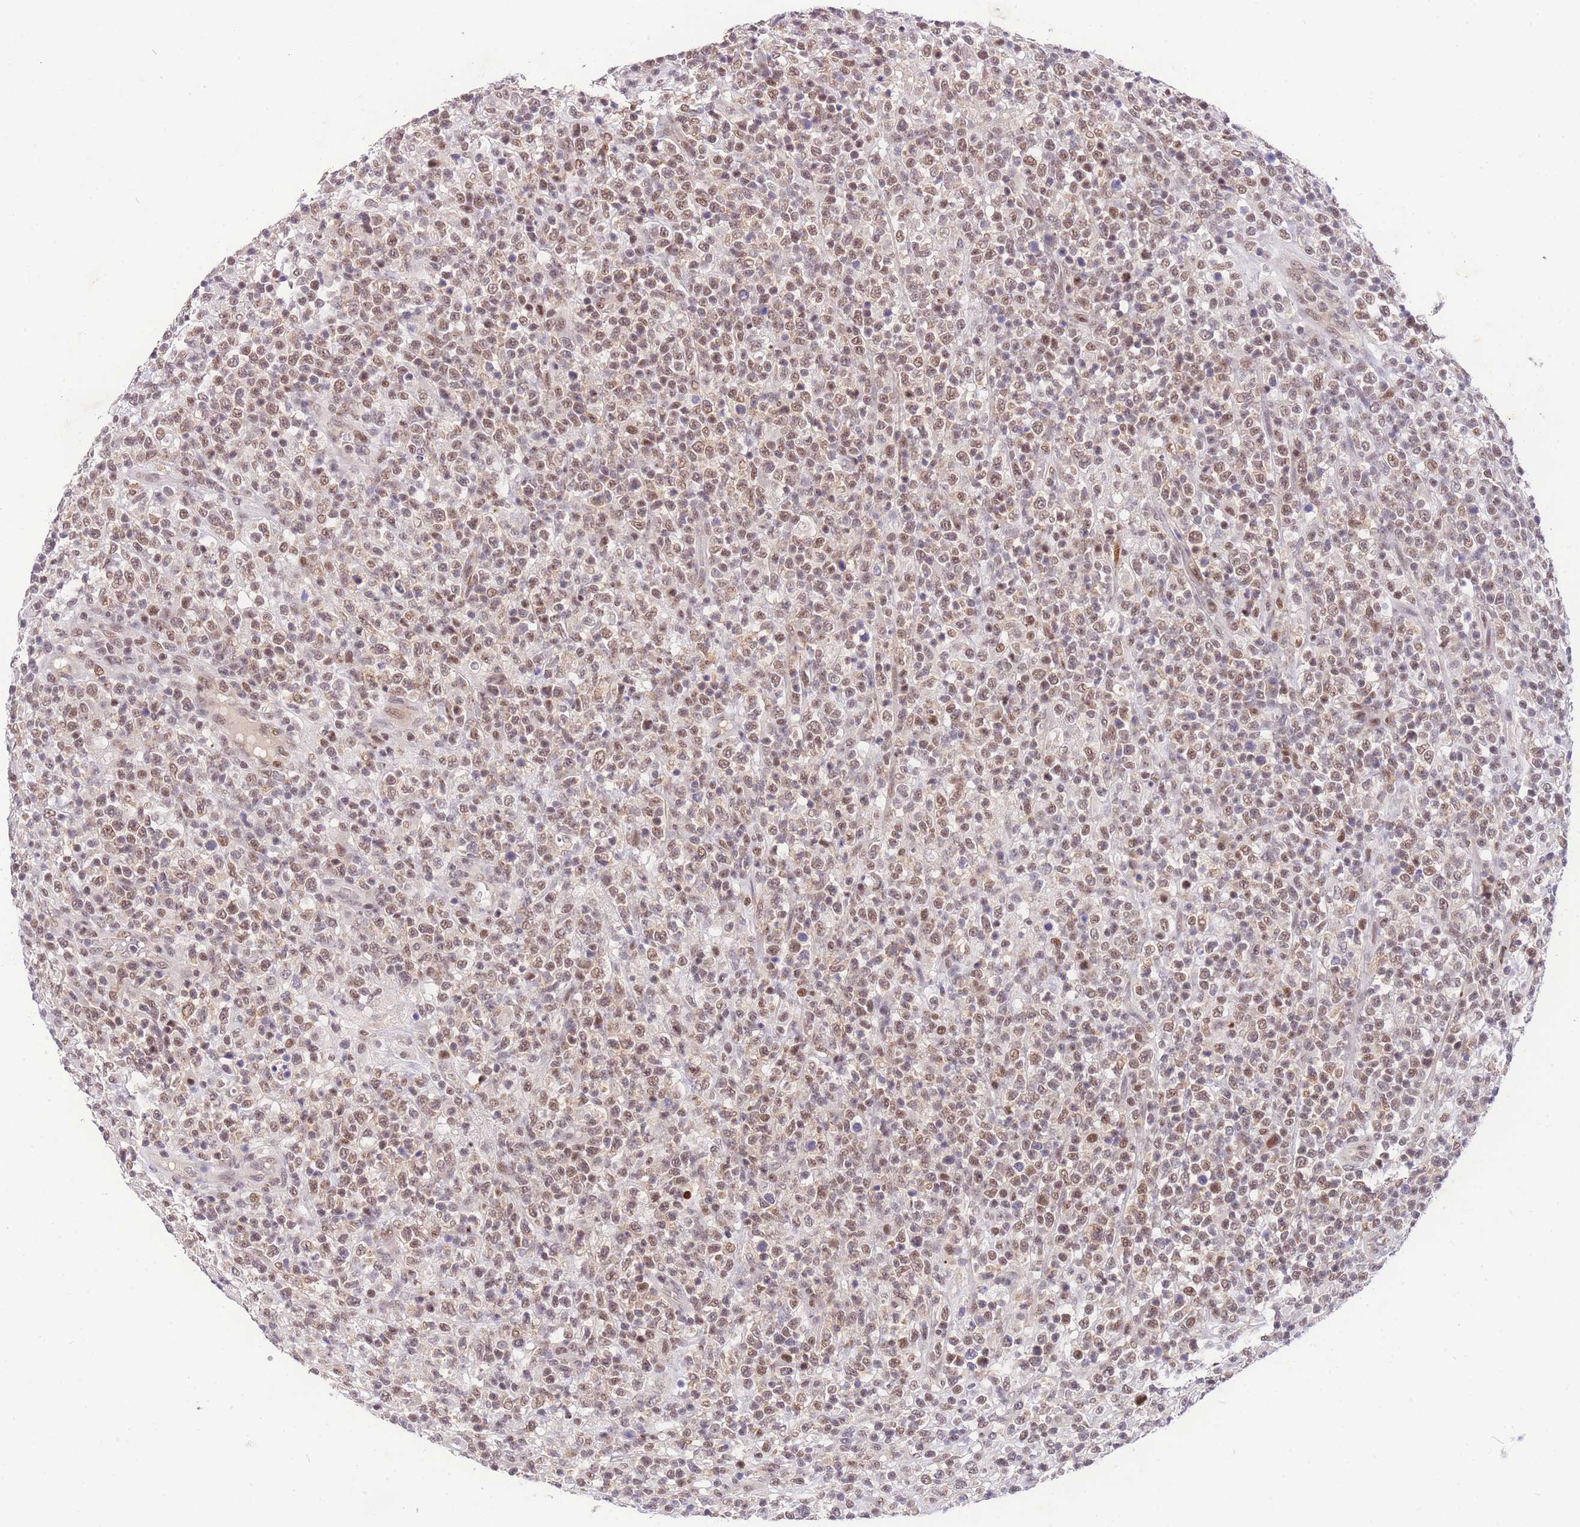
{"staining": {"intensity": "moderate", "quantity": ">75%", "location": "nuclear"}, "tissue": "lymphoma", "cell_type": "Tumor cells", "image_type": "cancer", "snomed": [{"axis": "morphology", "description": "Malignant lymphoma, non-Hodgkin's type, High grade"}, {"axis": "topography", "description": "Colon"}], "caption": "IHC (DAB (3,3'-diaminobenzidine)) staining of human lymphoma displays moderate nuclear protein positivity in approximately >75% of tumor cells.", "gene": "SLC35F2", "patient": {"sex": "female", "age": 53}}